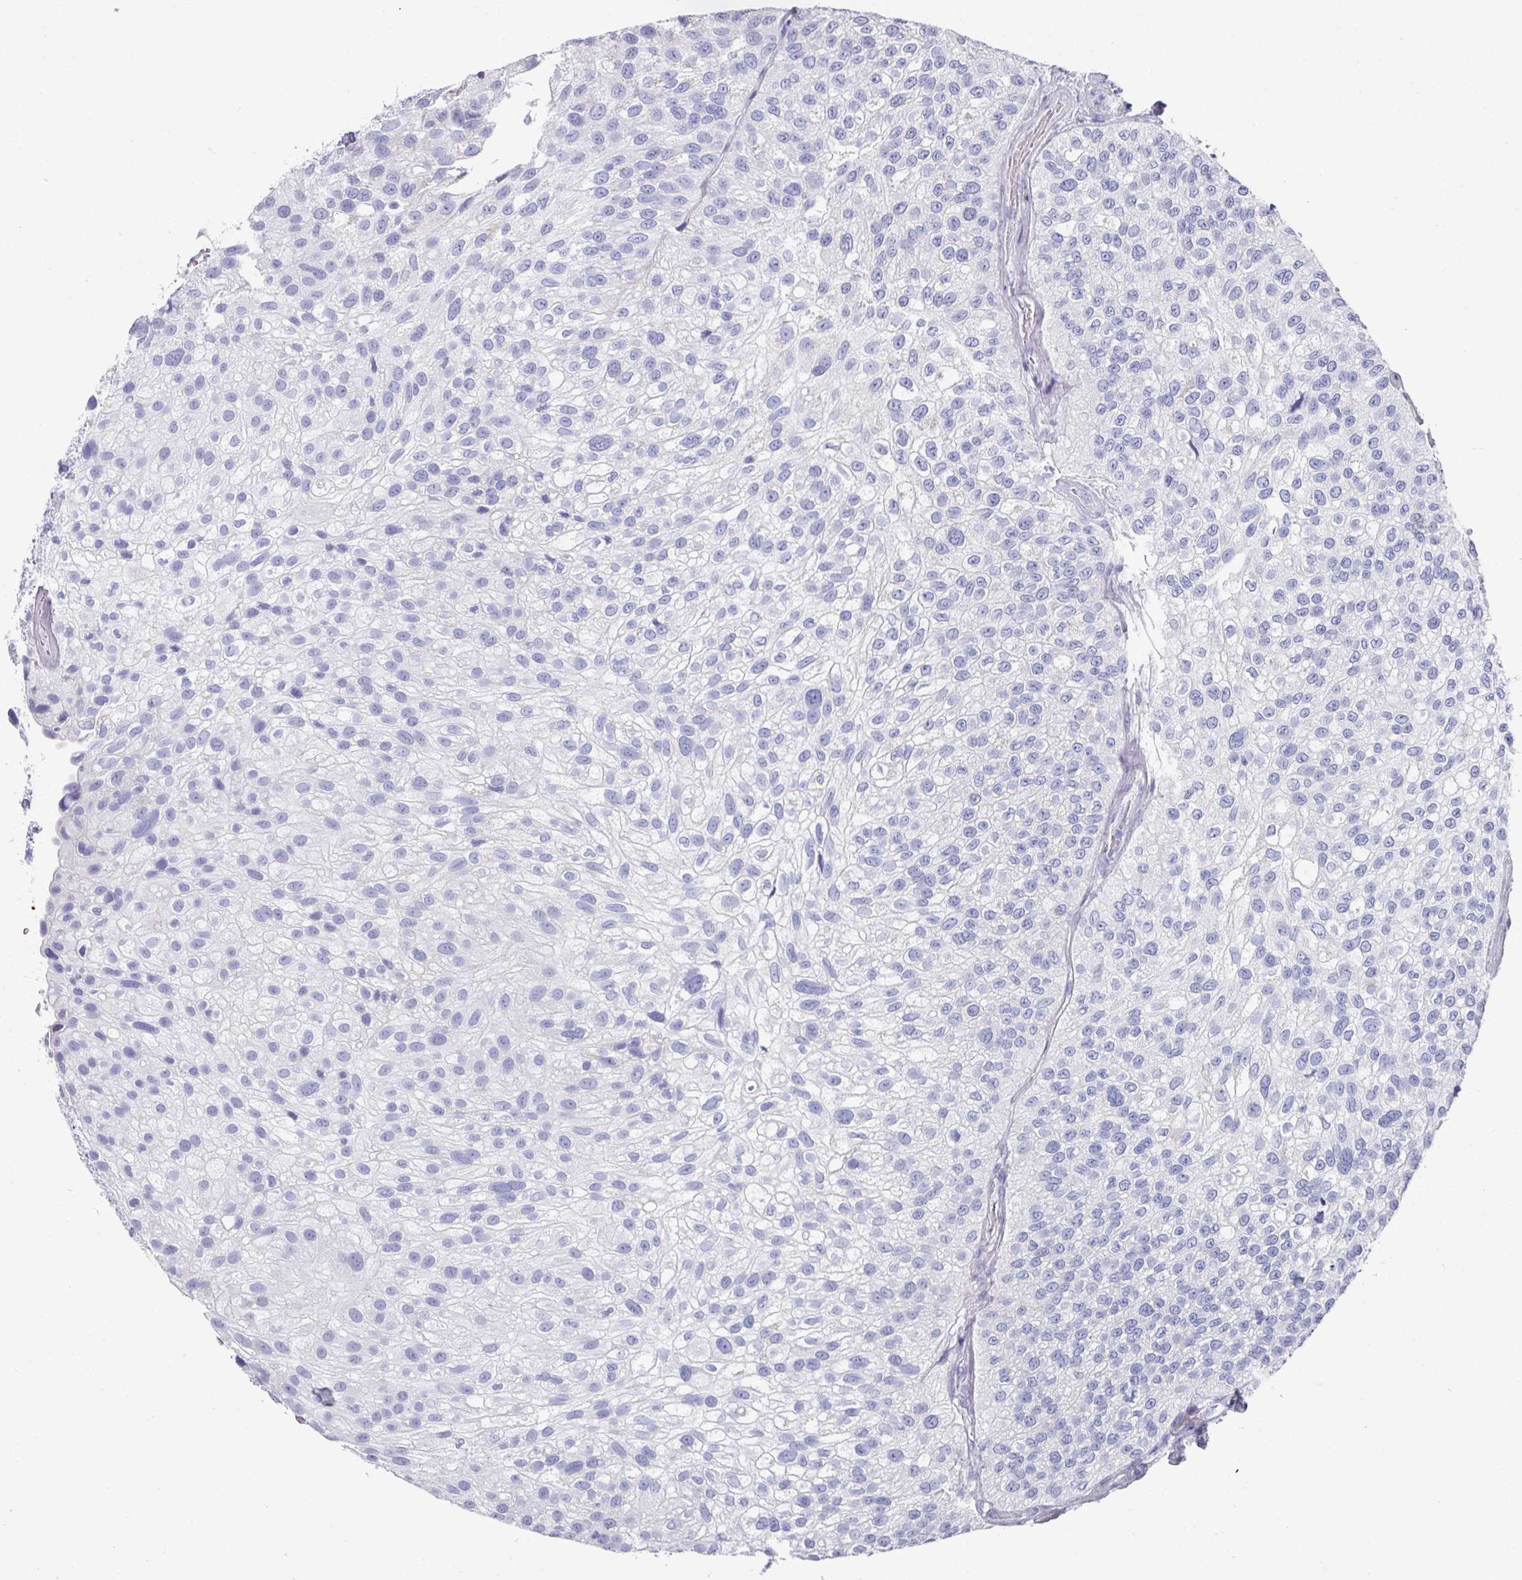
{"staining": {"intensity": "negative", "quantity": "none", "location": "none"}, "tissue": "urothelial cancer", "cell_type": "Tumor cells", "image_type": "cancer", "snomed": [{"axis": "morphology", "description": "Urothelial carcinoma, NOS"}, {"axis": "topography", "description": "Urinary bladder"}], "caption": "An immunohistochemistry photomicrograph of transitional cell carcinoma is shown. There is no staining in tumor cells of transitional cell carcinoma. (Brightfield microscopy of DAB (3,3'-diaminobenzidine) IHC at high magnification).", "gene": "SETBP1", "patient": {"sex": "male", "age": 87}}